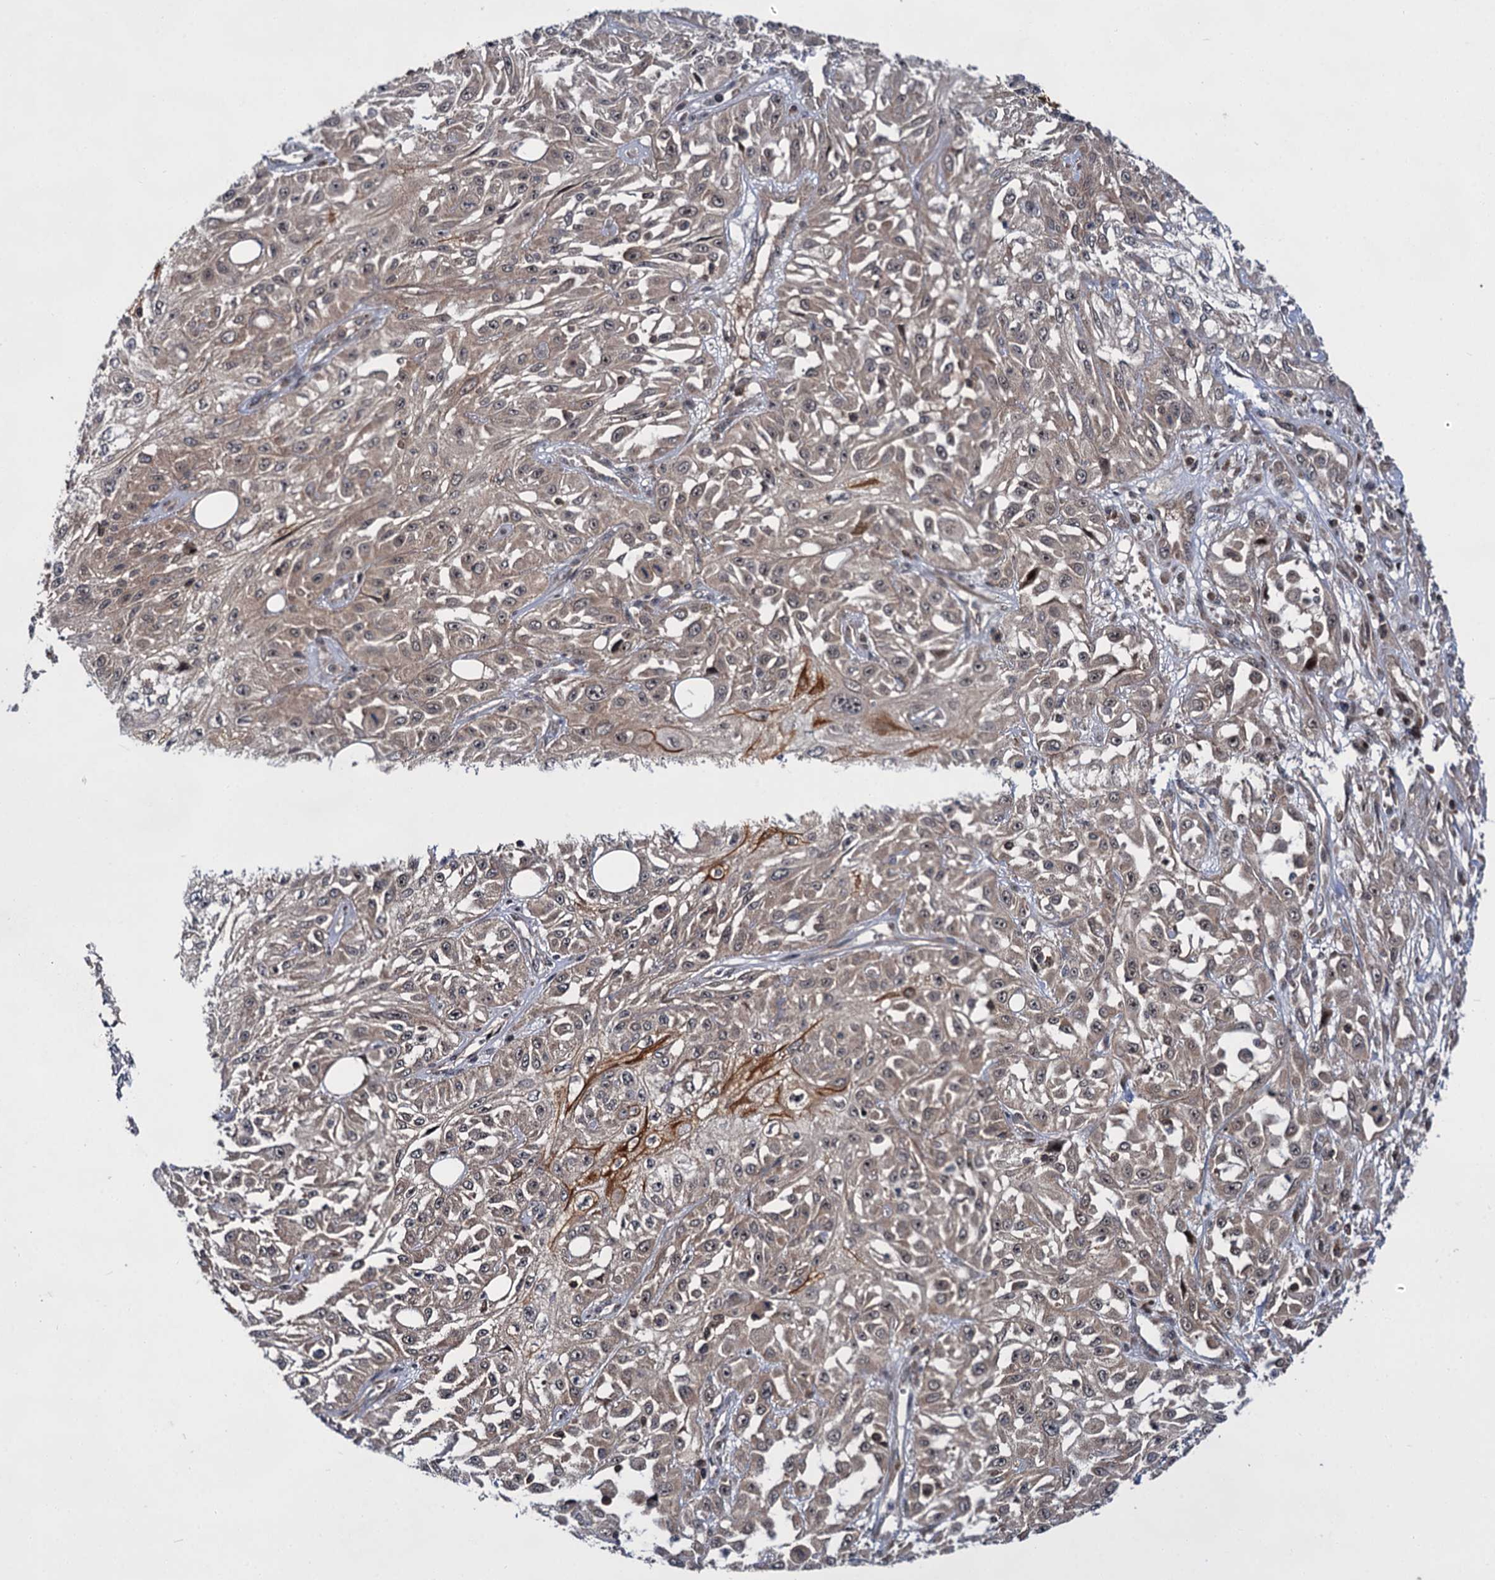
{"staining": {"intensity": "weak", "quantity": ">75%", "location": "cytoplasmic/membranous,nuclear"}, "tissue": "skin cancer", "cell_type": "Tumor cells", "image_type": "cancer", "snomed": [{"axis": "morphology", "description": "Squamous cell carcinoma, NOS"}, {"axis": "morphology", "description": "Squamous cell carcinoma, metastatic, NOS"}, {"axis": "topography", "description": "Skin"}, {"axis": "topography", "description": "Lymph node"}], "caption": "Immunohistochemistry of skin cancer exhibits low levels of weak cytoplasmic/membranous and nuclear positivity in about >75% of tumor cells.", "gene": "ABLIM1", "patient": {"sex": "male", "age": 75}}